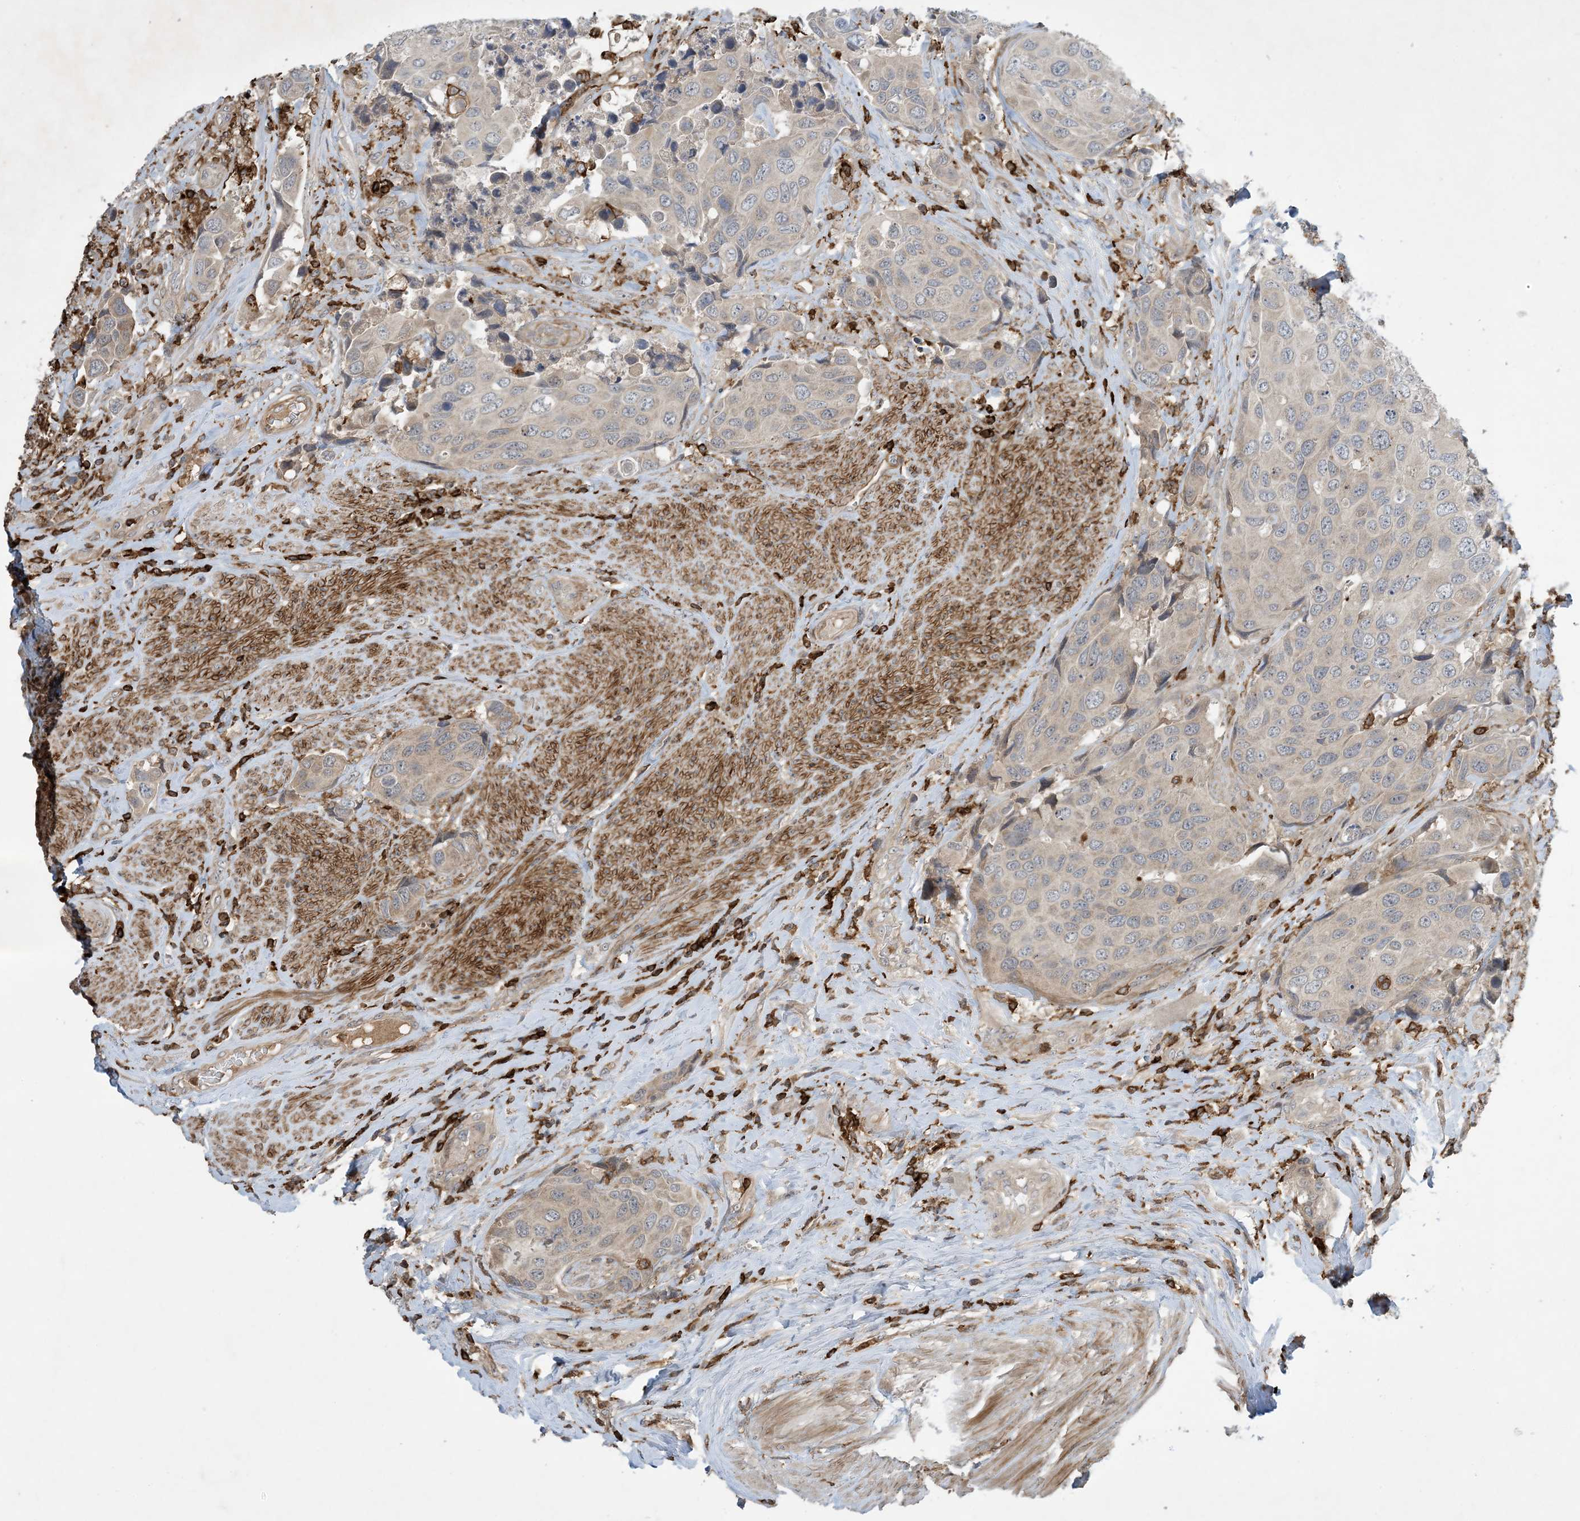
{"staining": {"intensity": "negative", "quantity": "none", "location": "none"}, "tissue": "urothelial cancer", "cell_type": "Tumor cells", "image_type": "cancer", "snomed": [{"axis": "morphology", "description": "Urothelial carcinoma, High grade"}, {"axis": "topography", "description": "Urinary bladder"}], "caption": "Tumor cells show no significant protein positivity in urothelial carcinoma (high-grade).", "gene": "AK9", "patient": {"sex": "male", "age": 74}}